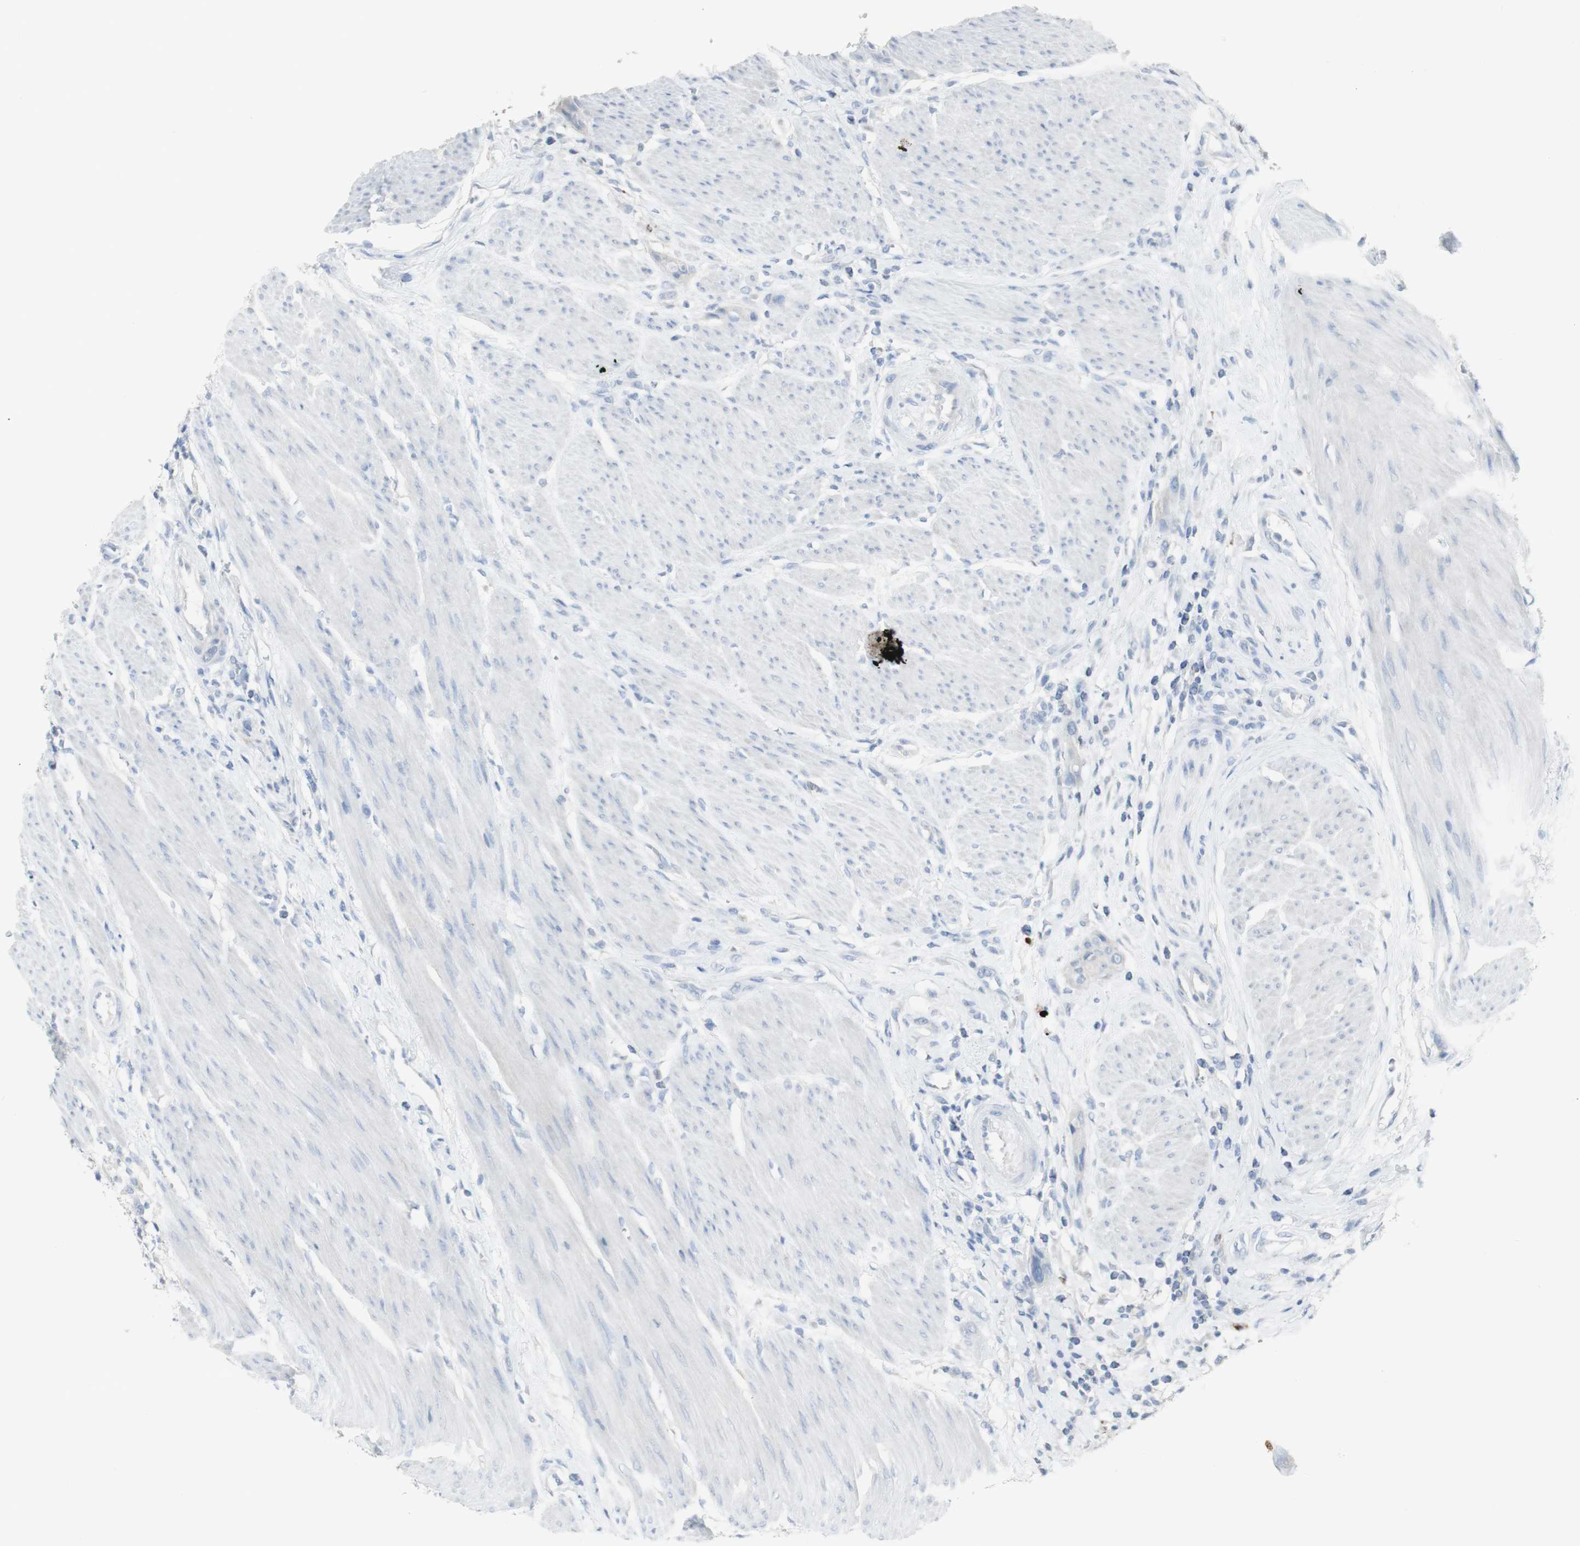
{"staining": {"intensity": "negative", "quantity": "none", "location": "none"}, "tissue": "urothelial cancer", "cell_type": "Tumor cells", "image_type": "cancer", "snomed": [{"axis": "morphology", "description": "Urothelial carcinoma, High grade"}, {"axis": "topography", "description": "Urinary bladder"}], "caption": "Immunohistochemistry (IHC) image of human urothelial cancer stained for a protein (brown), which reveals no staining in tumor cells.", "gene": "CD207", "patient": {"sex": "male", "age": 35}}